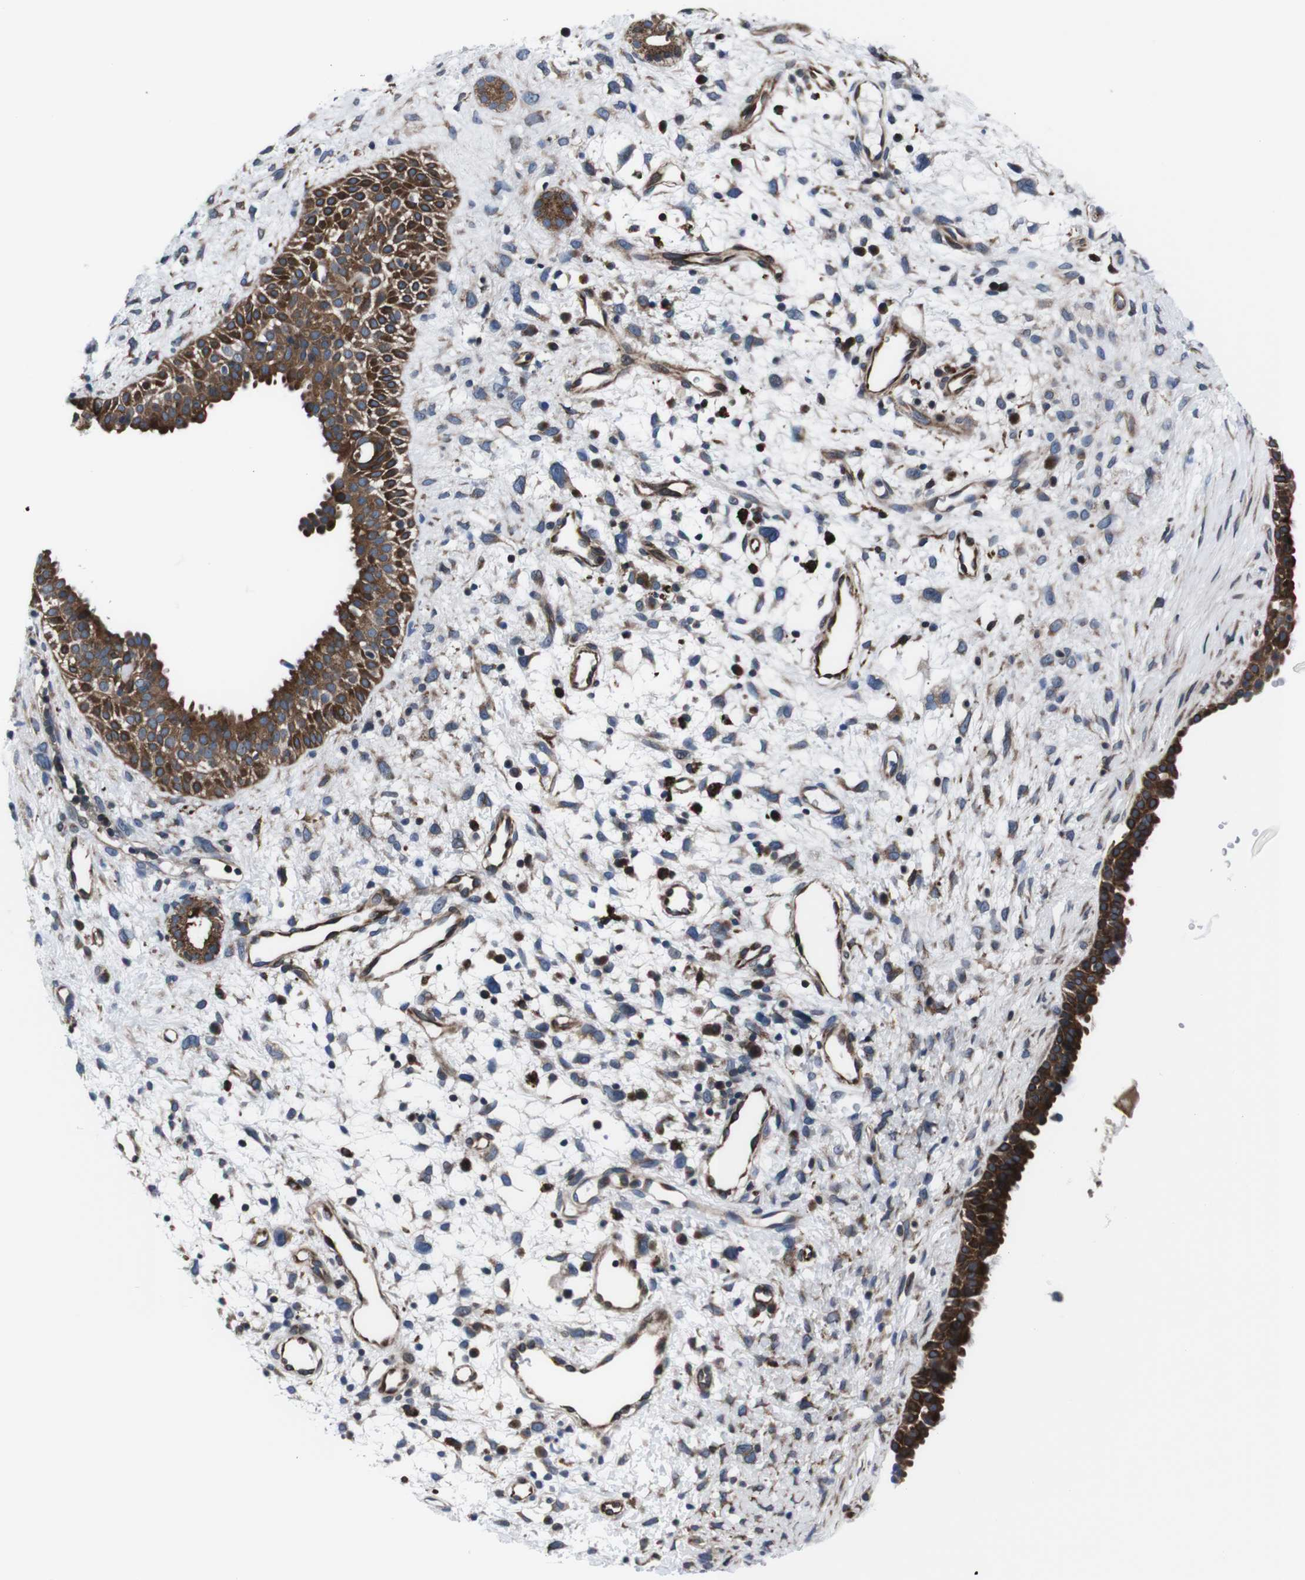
{"staining": {"intensity": "strong", "quantity": ">75%", "location": "cytoplasmic/membranous"}, "tissue": "nasopharynx", "cell_type": "Respiratory epithelial cells", "image_type": "normal", "snomed": [{"axis": "morphology", "description": "Normal tissue, NOS"}, {"axis": "topography", "description": "Nasopharynx"}], "caption": "IHC (DAB) staining of normal human nasopharynx exhibits strong cytoplasmic/membranous protein expression in approximately >75% of respiratory epithelial cells.", "gene": "EIF4A2", "patient": {"sex": "male", "age": 22}}